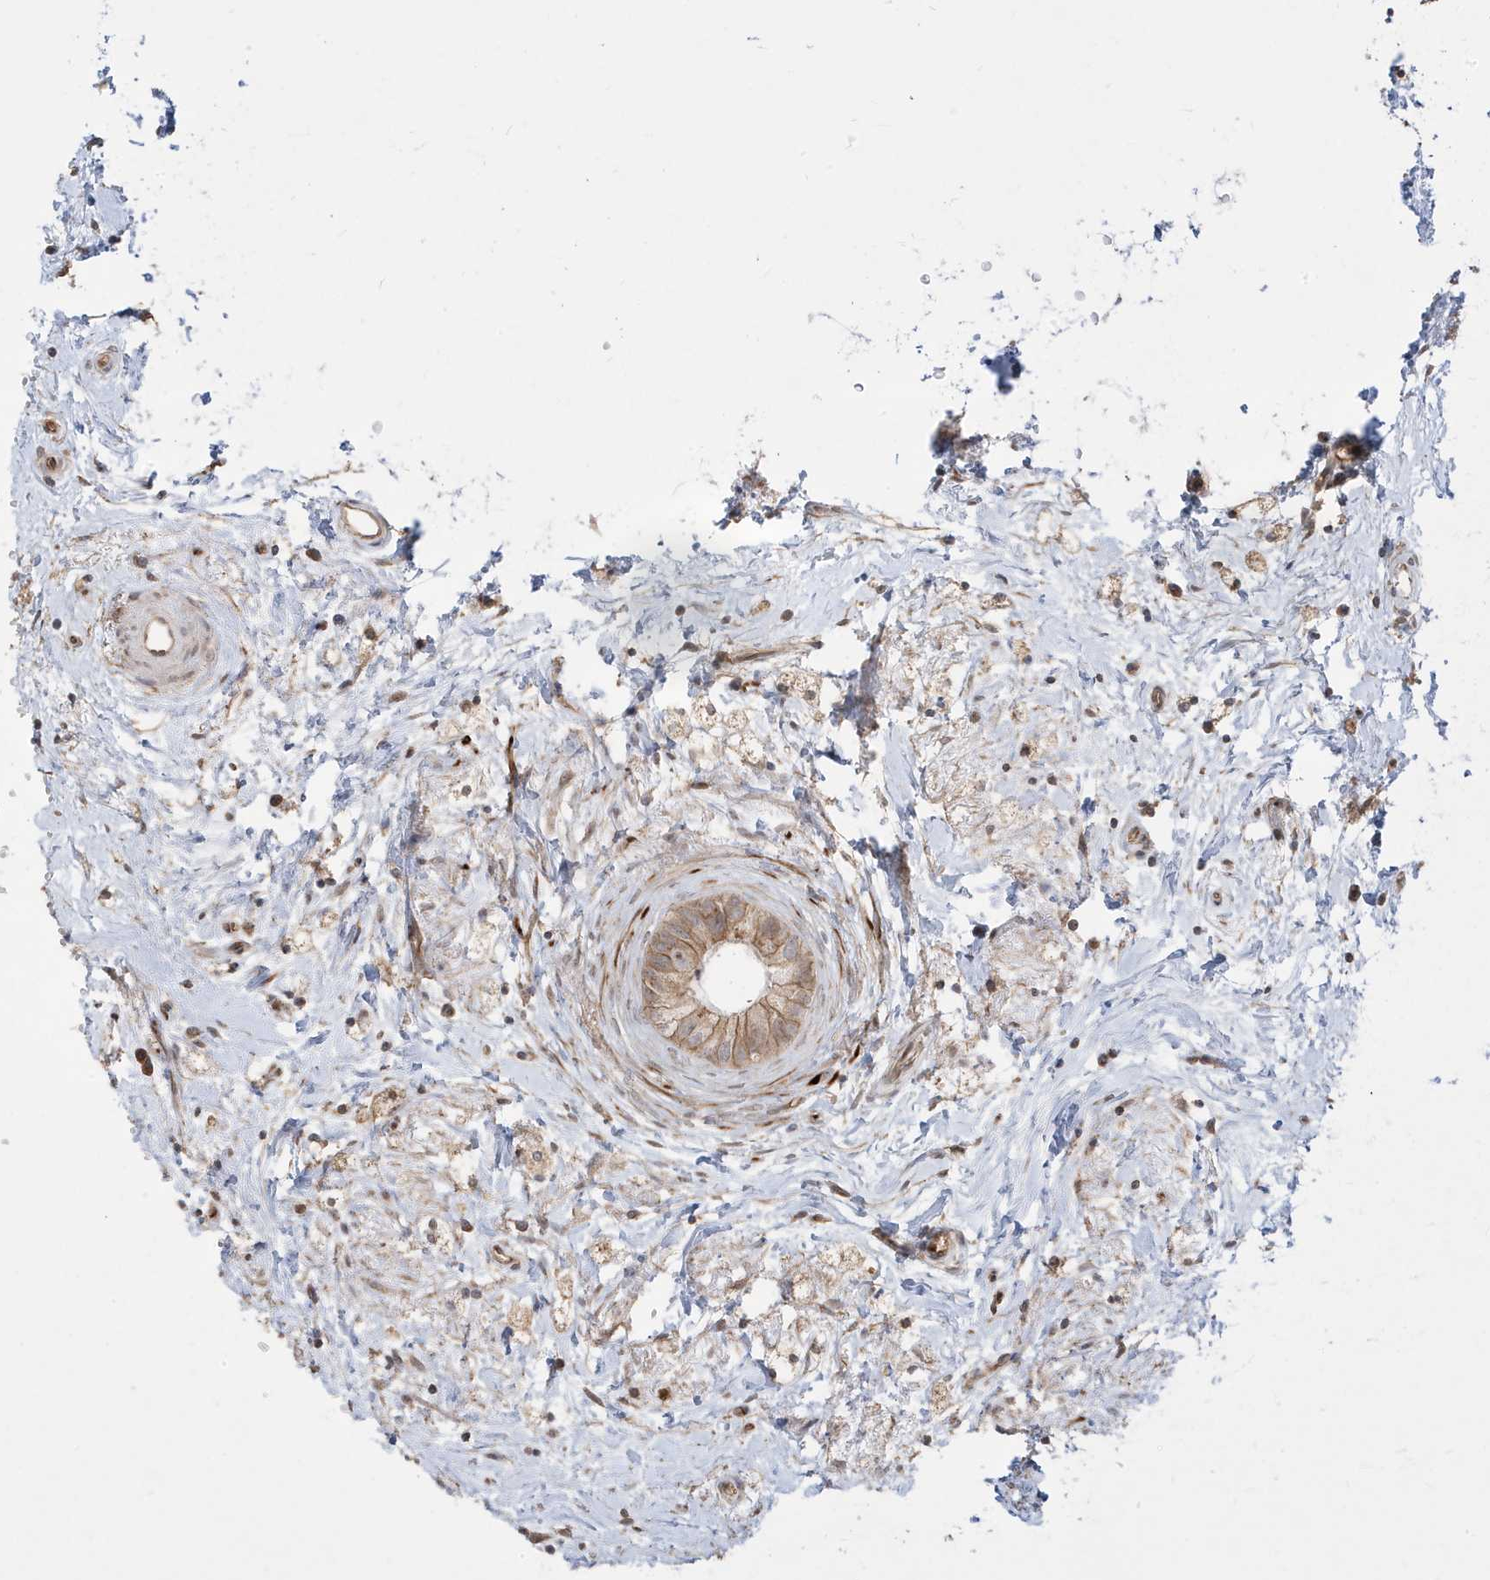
{"staining": {"intensity": "moderate", "quantity": ">75%", "location": "cytoplasmic/membranous"}, "tissue": "epididymis", "cell_type": "Glandular cells", "image_type": "normal", "snomed": [{"axis": "morphology", "description": "Normal tissue, NOS"}, {"axis": "topography", "description": "Epididymis"}], "caption": "Epididymis stained with DAB (3,3'-diaminobenzidine) immunohistochemistry (IHC) displays medium levels of moderate cytoplasmic/membranous positivity in approximately >75% of glandular cells.", "gene": "DNAJC12", "patient": {"sex": "male", "age": 80}}